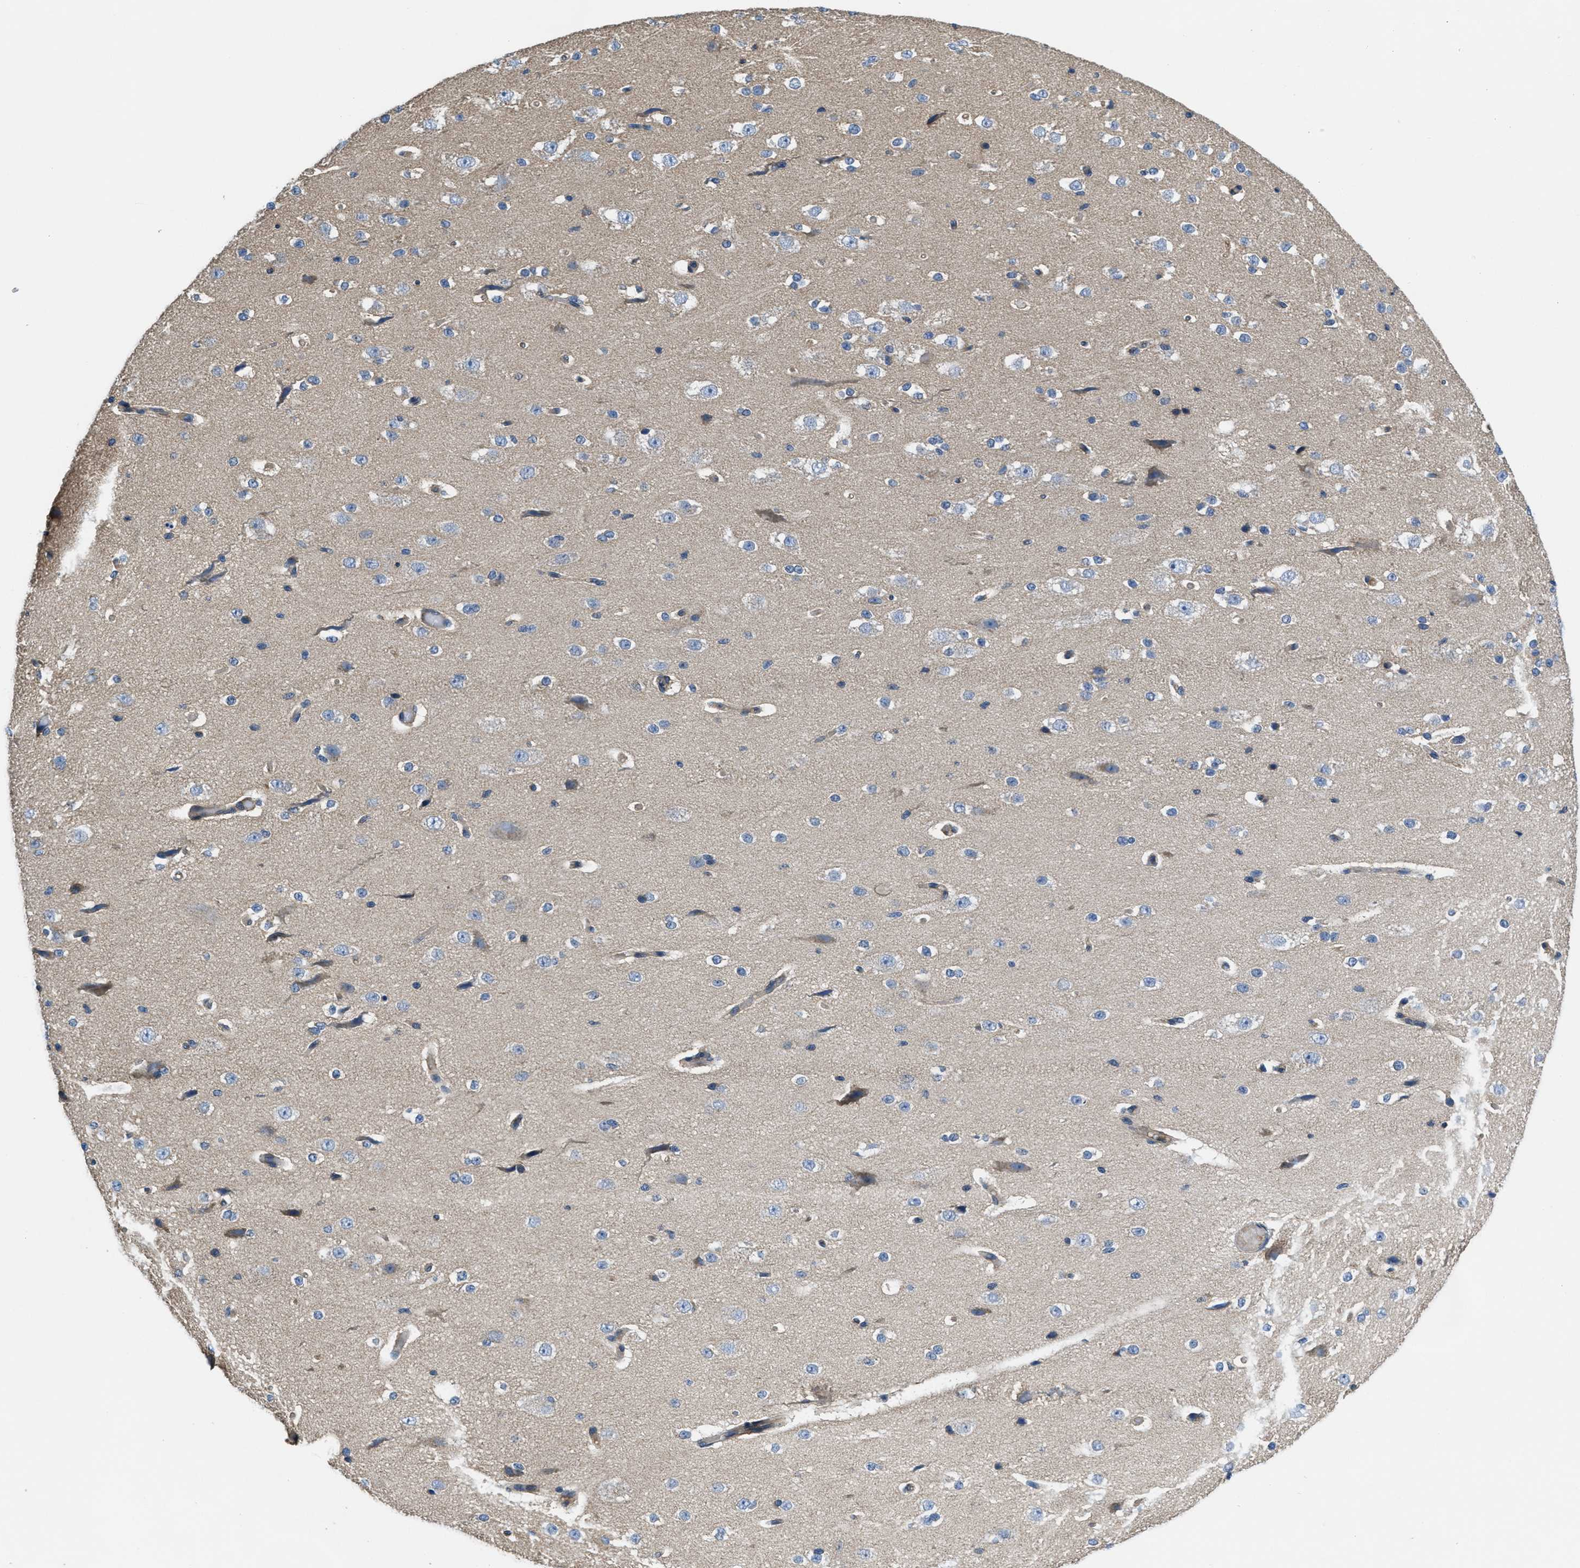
{"staining": {"intensity": "moderate", "quantity": ">75%", "location": "cytoplasmic/membranous"}, "tissue": "cerebral cortex", "cell_type": "Endothelial cells", "image_type": "normal", "snomed": [{"axis": "morphology", "description": "Normal tissue, NOS"}, {"axis": "morphology", "description": "Developmental malformation"}, {"axis": "topography", "description": "Cerebral cortex"}], "caption": "This histopathology image displays IHC staining of unremarkable human cerebral cortex, with medium moderate cytoplasmic/membranous expression in approximately >75% of endothelial cells.", "gene": "GALK1", "patient": {"sex": "female", "age": 30}}